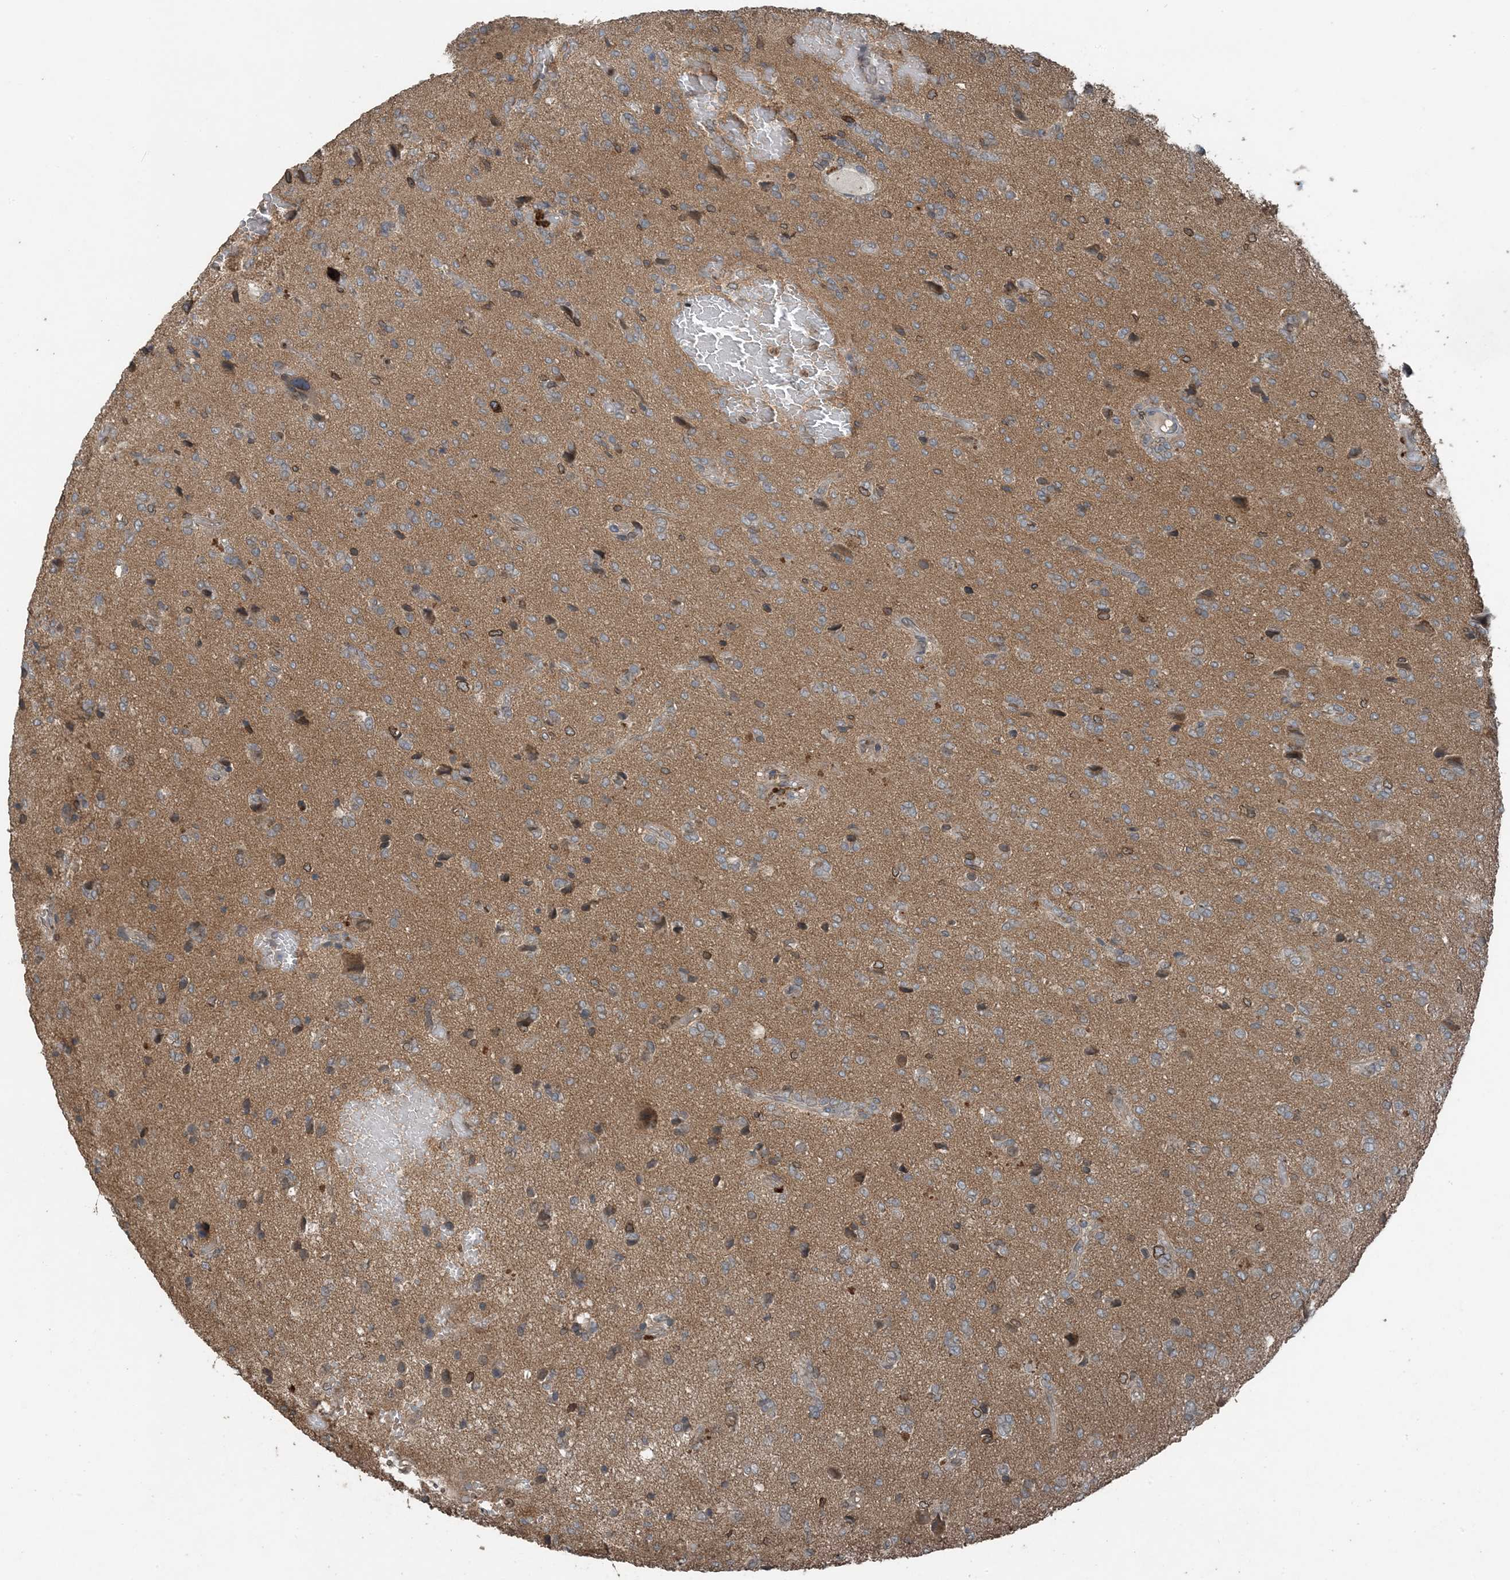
{"staining": {"intensity": "weak", "quantity": "<25%", "location": "cytoplasmic/membranous"}, "tissue": "glioma", "cell_type": "Tumor cells", "image_type": "cancer", "snomed": [{"axis": "morphology", "description": "Glioma, malignant, High grade"}, {"axis": "topography", "description": "Brain"}], "caption": "Glioma stained for a protein using immunohistochemistry shows no staining tumor cells.", "gene": "ZFAND2B", "patient": {"sex": "female", "age": 59}}